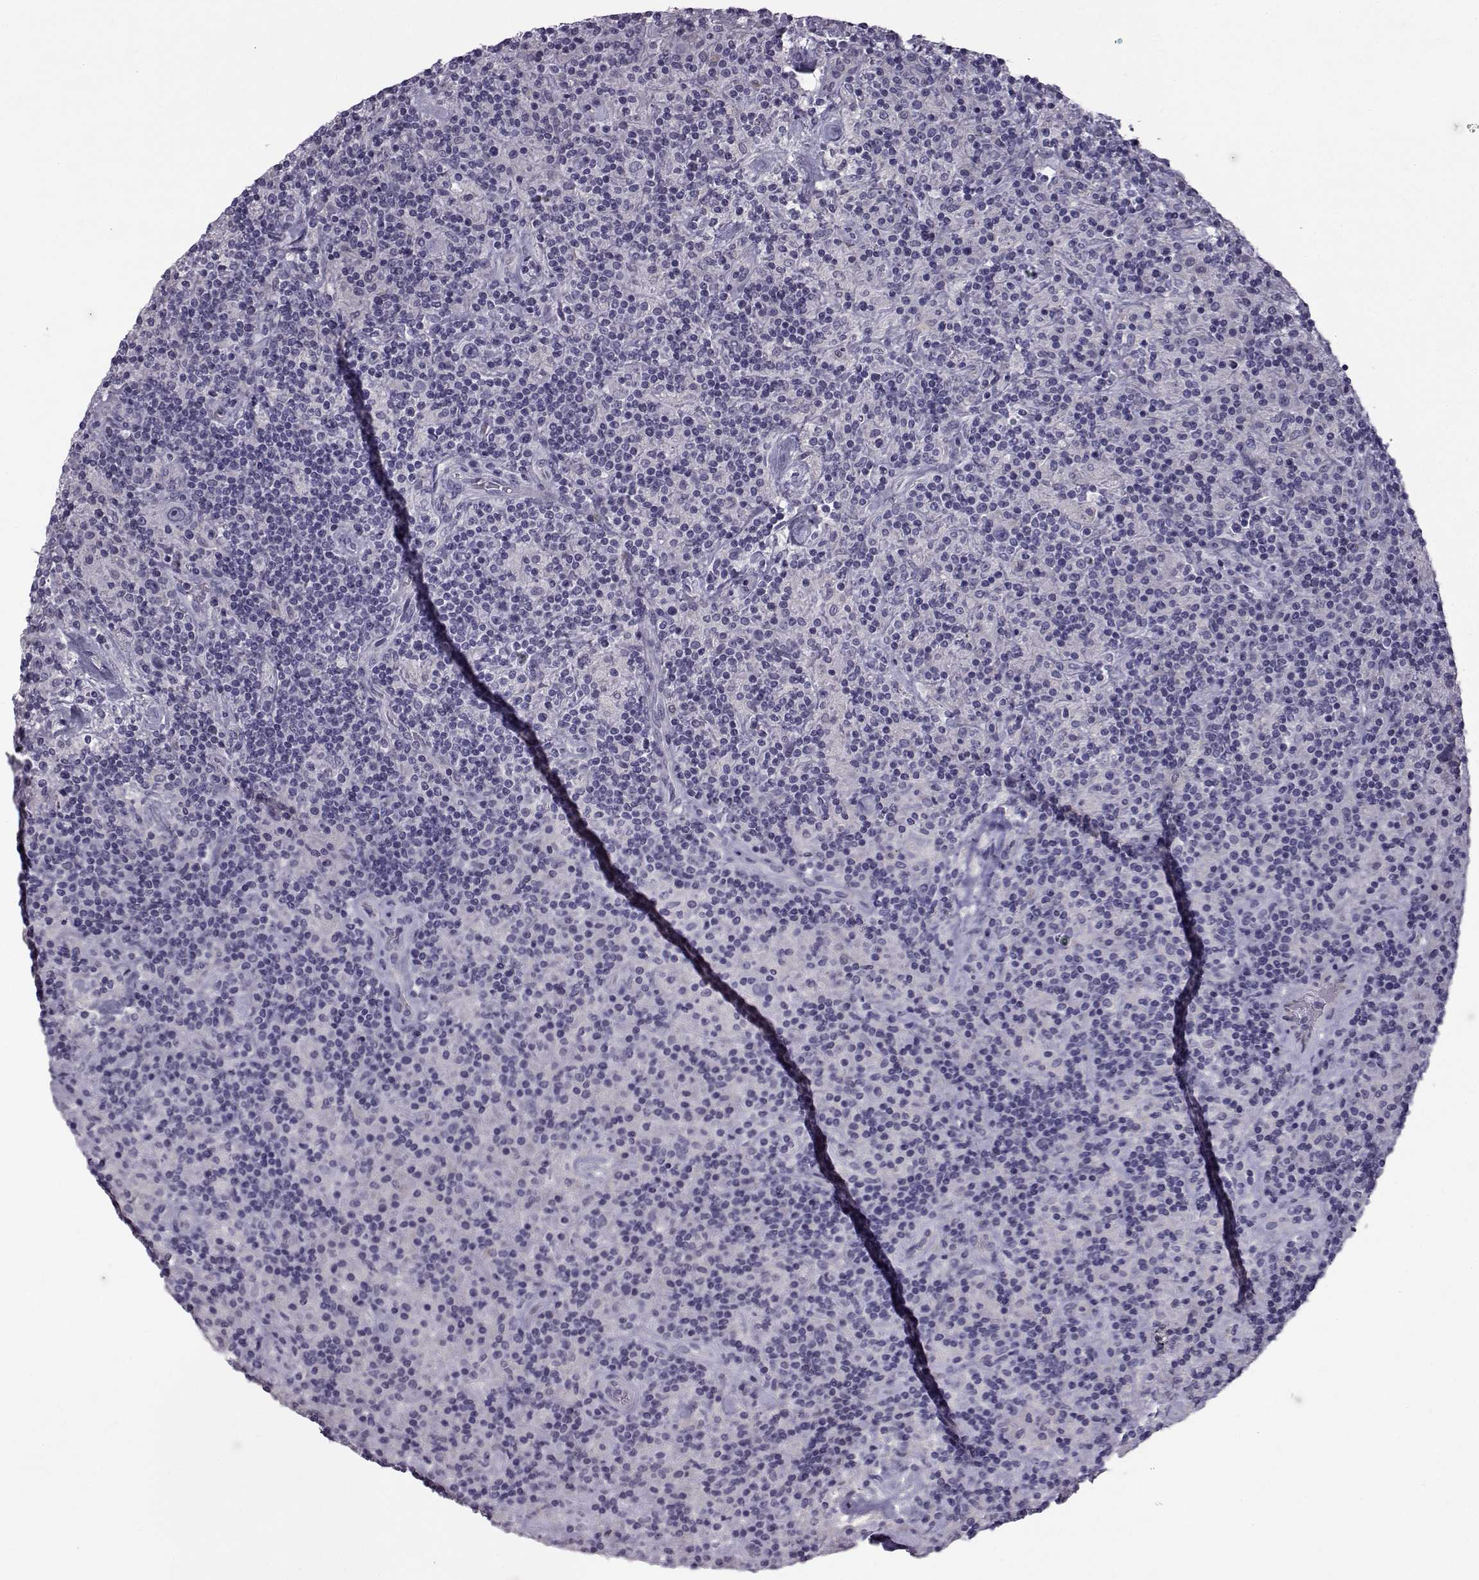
{"staining": {"intensity": "negative", "quantity": "none", "location": "none"}, "tissue": "lymphoma", "cell_type": "Tumor cells", "image_type": "cancer", "snomed": [{"axis": "morphology", "description": "Hodgkin's disease, NOS"}, {"axis": "topography", "description": "Lymph node"}], "caption": "Tumor cells show no significant expression in lymphoma.", "gene": "CALCR", "patient": {"sex": "male", "age": 70}}